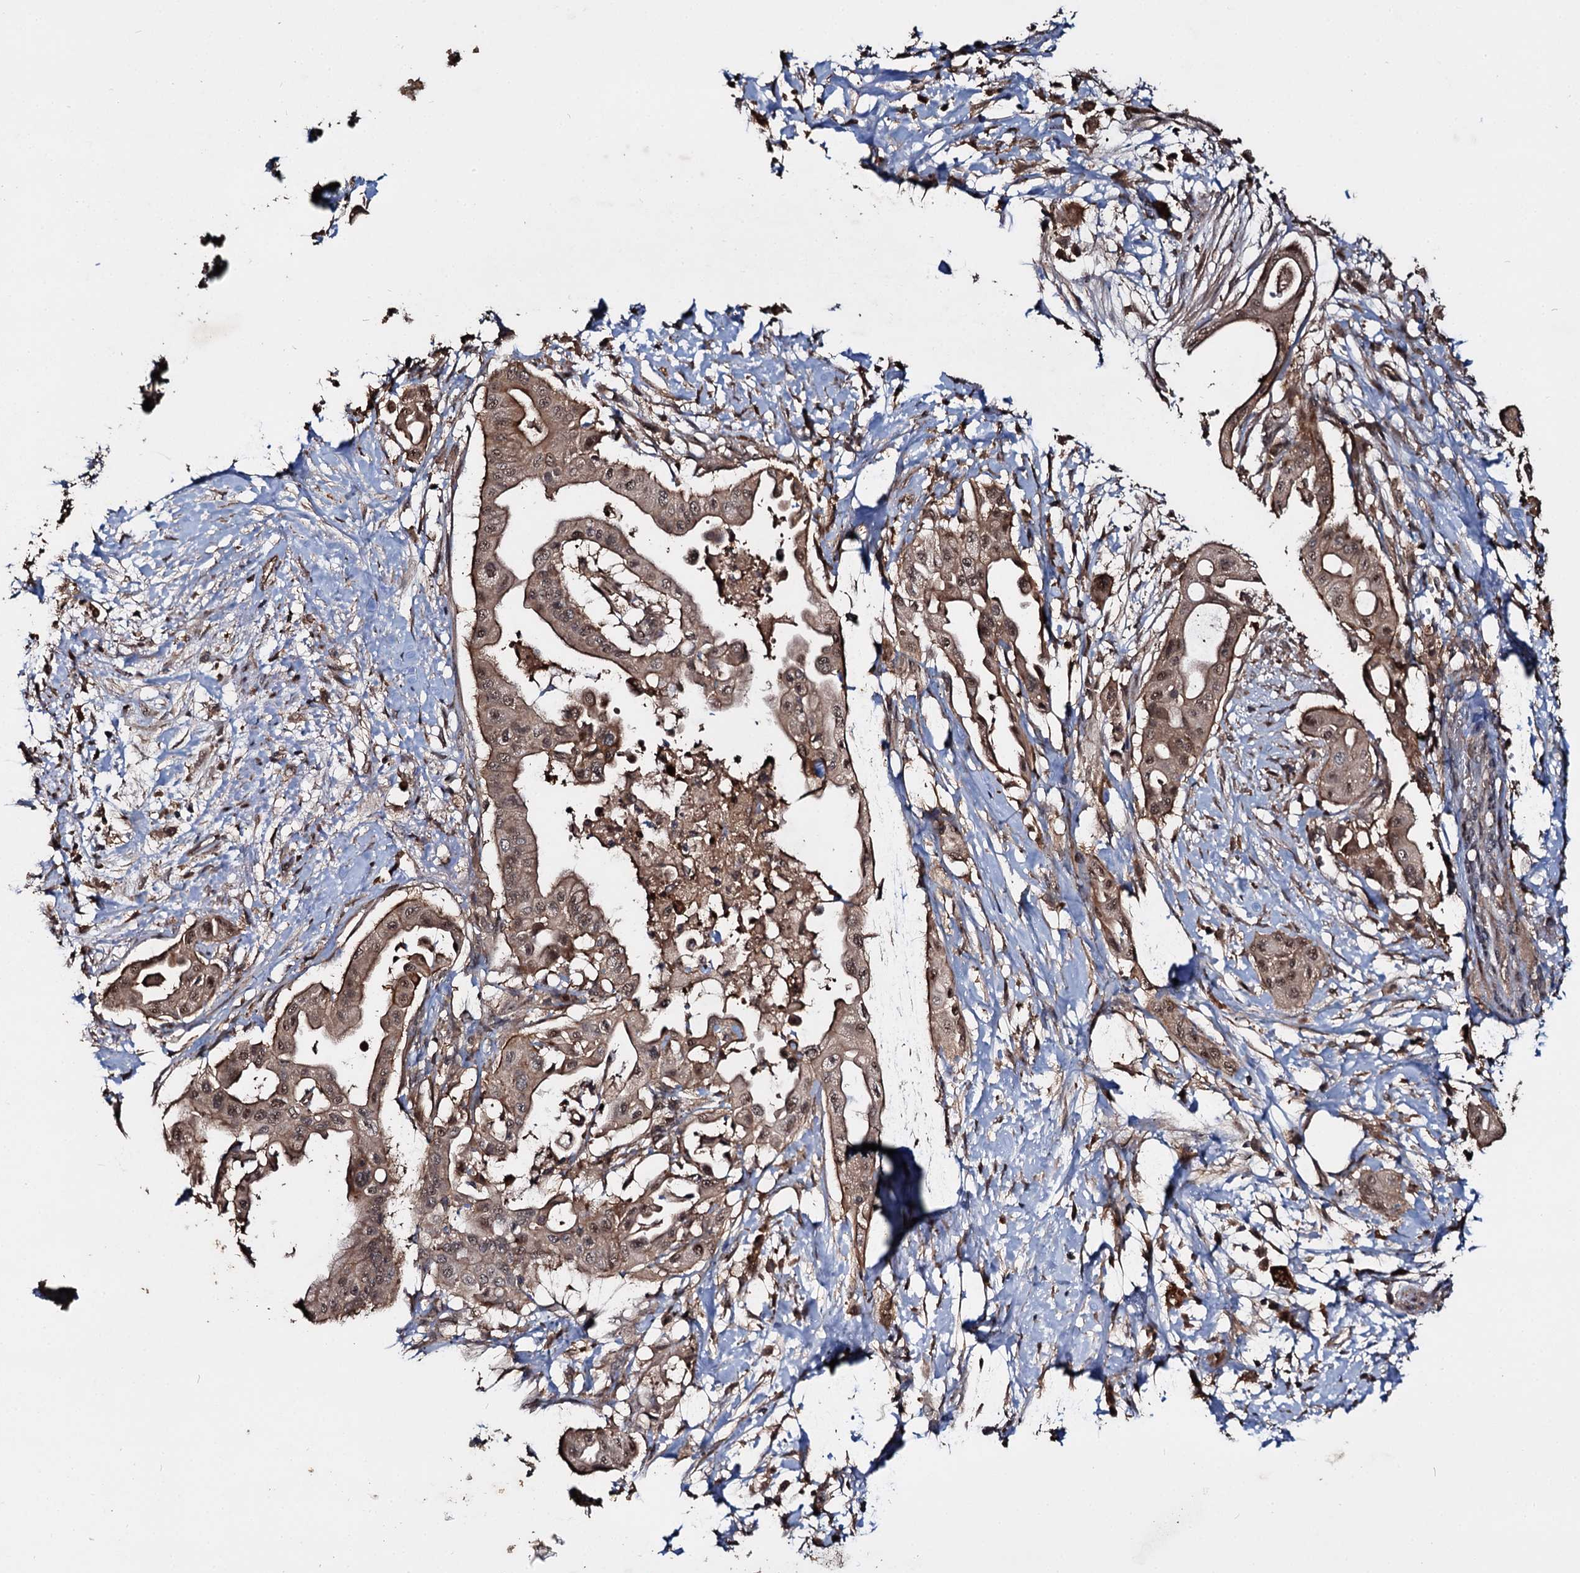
{"staining": {"intensity": "moderate", "quantity": ">75%", "location": "cytoplasmic/membranous,nuclear"}, "tissue": "pancreatic cancer", "cell_type": "Tumor cells", "image_type": "cancer", "snomed": [{"axis": "morphology", "description": "Adenocarcinoma, NOS"}, {"axis": "topography", "description": "Pancreas"}], "caption": "Approximately >75% of tumor cells in pancreatic cancer (adenocarcinoma) exhibit moderate cytoplasmic/membranous and nuclear protein positivity as visualized by brown immunohistochemical staining.", "gene": "SLC46A3", "patient": {"sex": "male", "age": 68}}